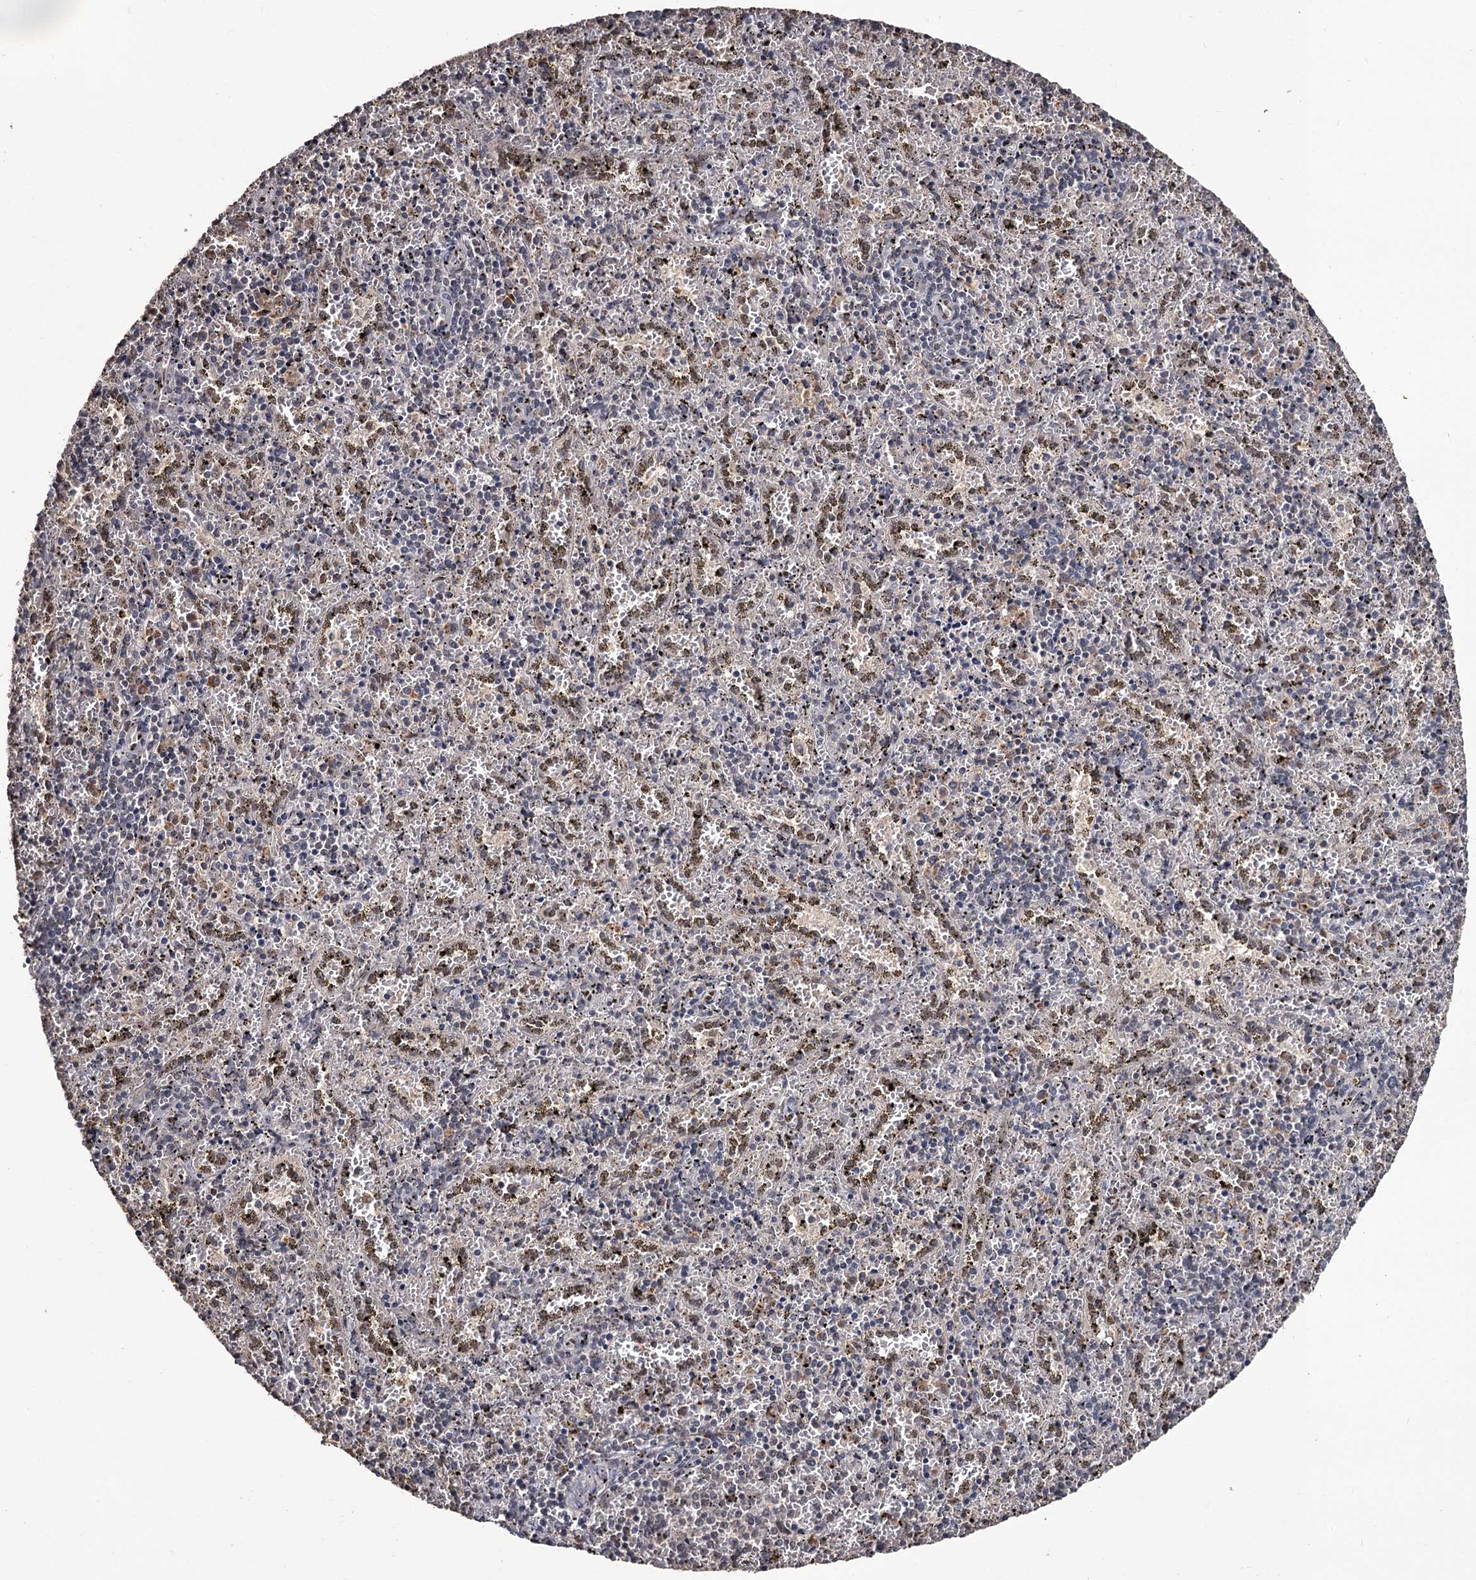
{"staining": {"intensity": "weak", "quantity": "25%-75%", "location": "nuclear"}, "tissue": "spleen", "cell_type": "Cells in red pulp", "image_type": "normal", "snomed": [{"axis": "morphology", "description": "Normal tissue, NOS"}, {"axis": "topography", "description": "Spleen"}], "caption": "A brown stain labels weak nuclear positivity of a protein in cells in red pulp of benign spleen.", "gene": "PRPF40B", "patient": {"sex": "male", "age": 11}}